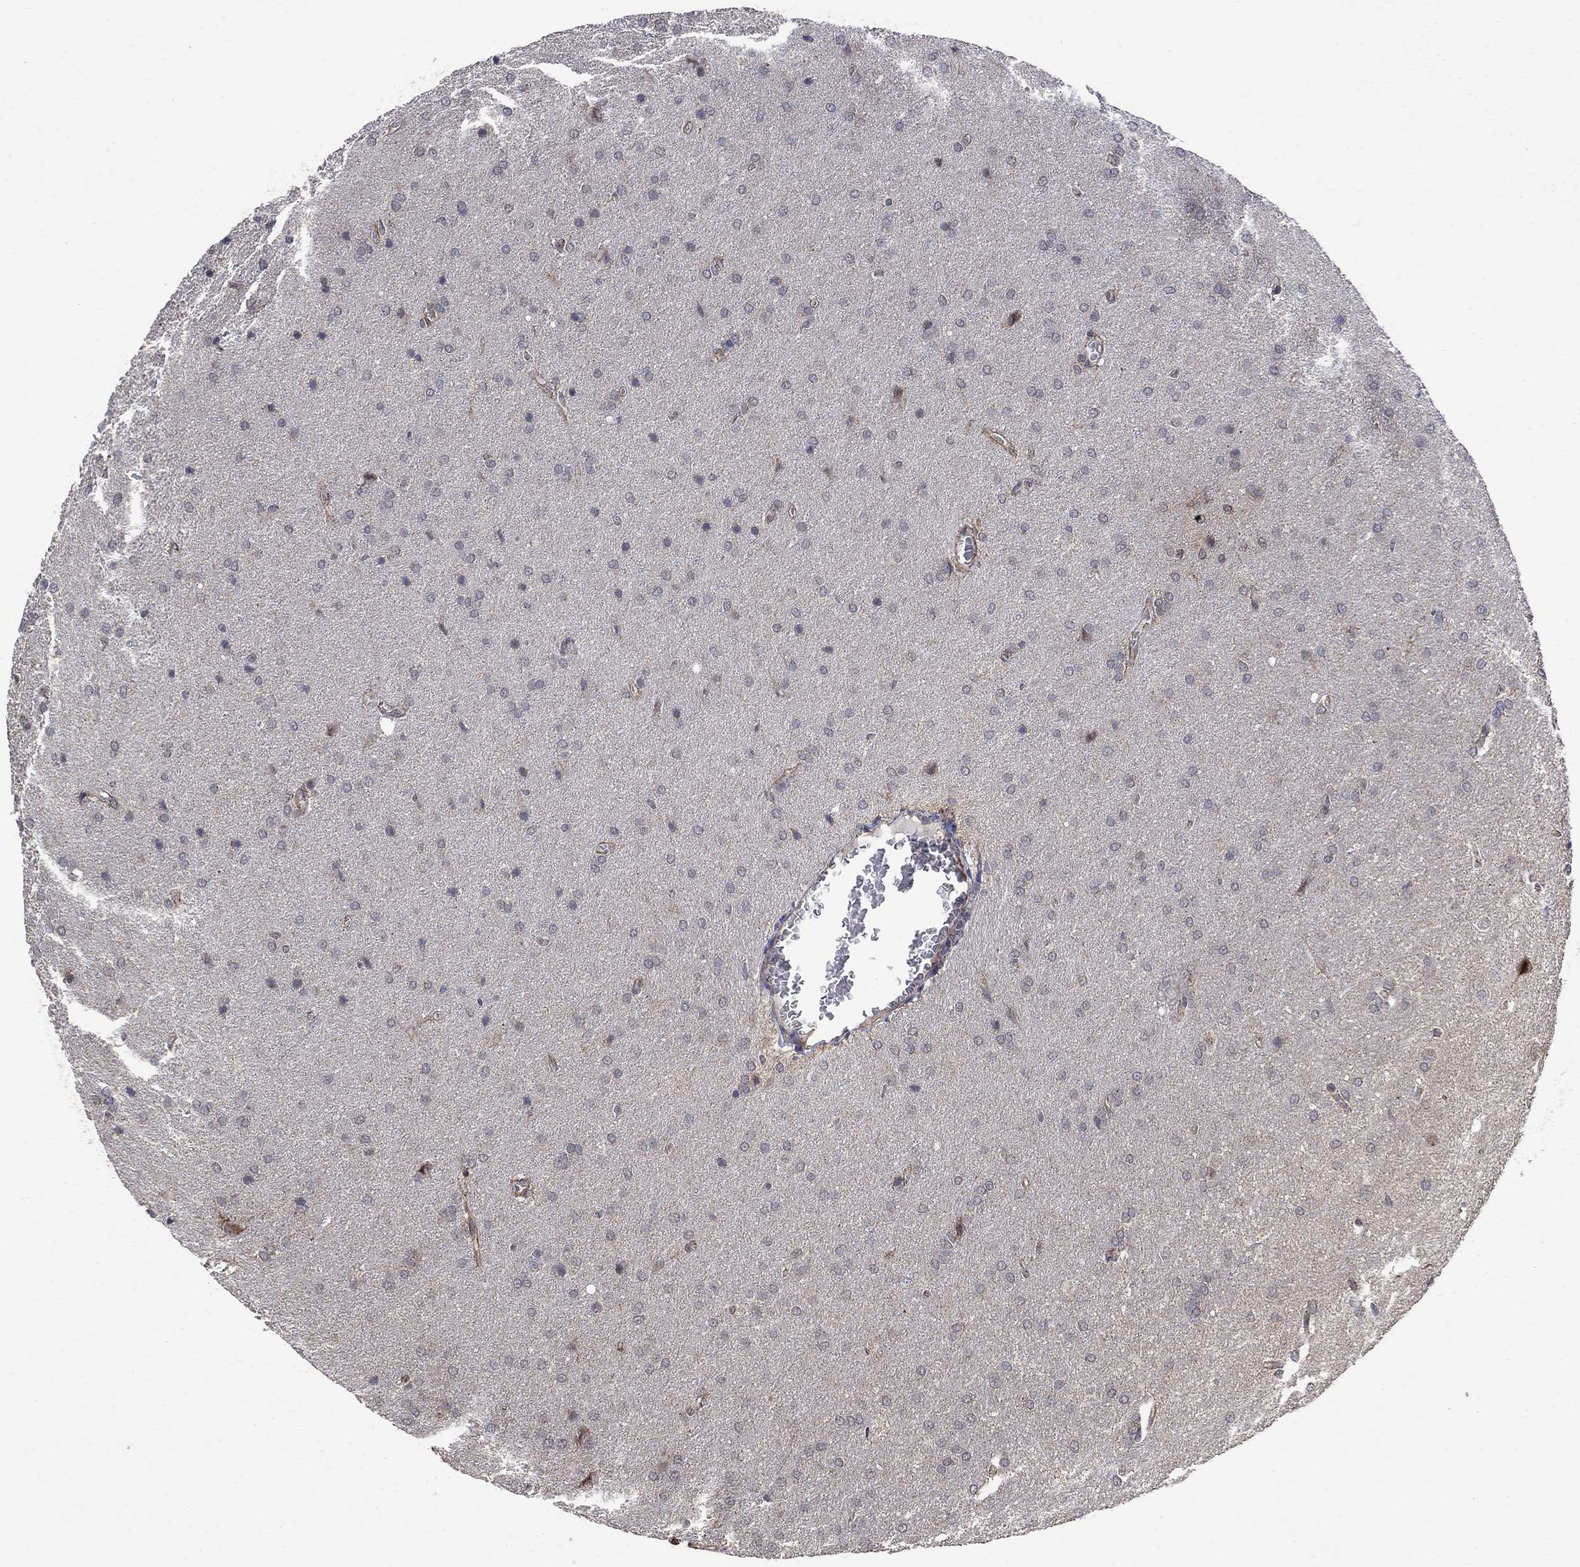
{"staining": {"intensity": "negative", "quantity": "none", "location": "none"}, "tissue": "glioma", "cell_type": "Tumor cells", "image_type": "cancer", "snomed": [{"axis": "morphology", "description": "Glioma, malignant, Low grade"}, {"axis": "topography", "description": "Brain"}], "caption": "Immunohistochemical staining of malignant glioma (low-grade) displays no significant expression in tumor cells.", "gene": "ANKRA2", "patient": {"sex": "female", "age": 32}}